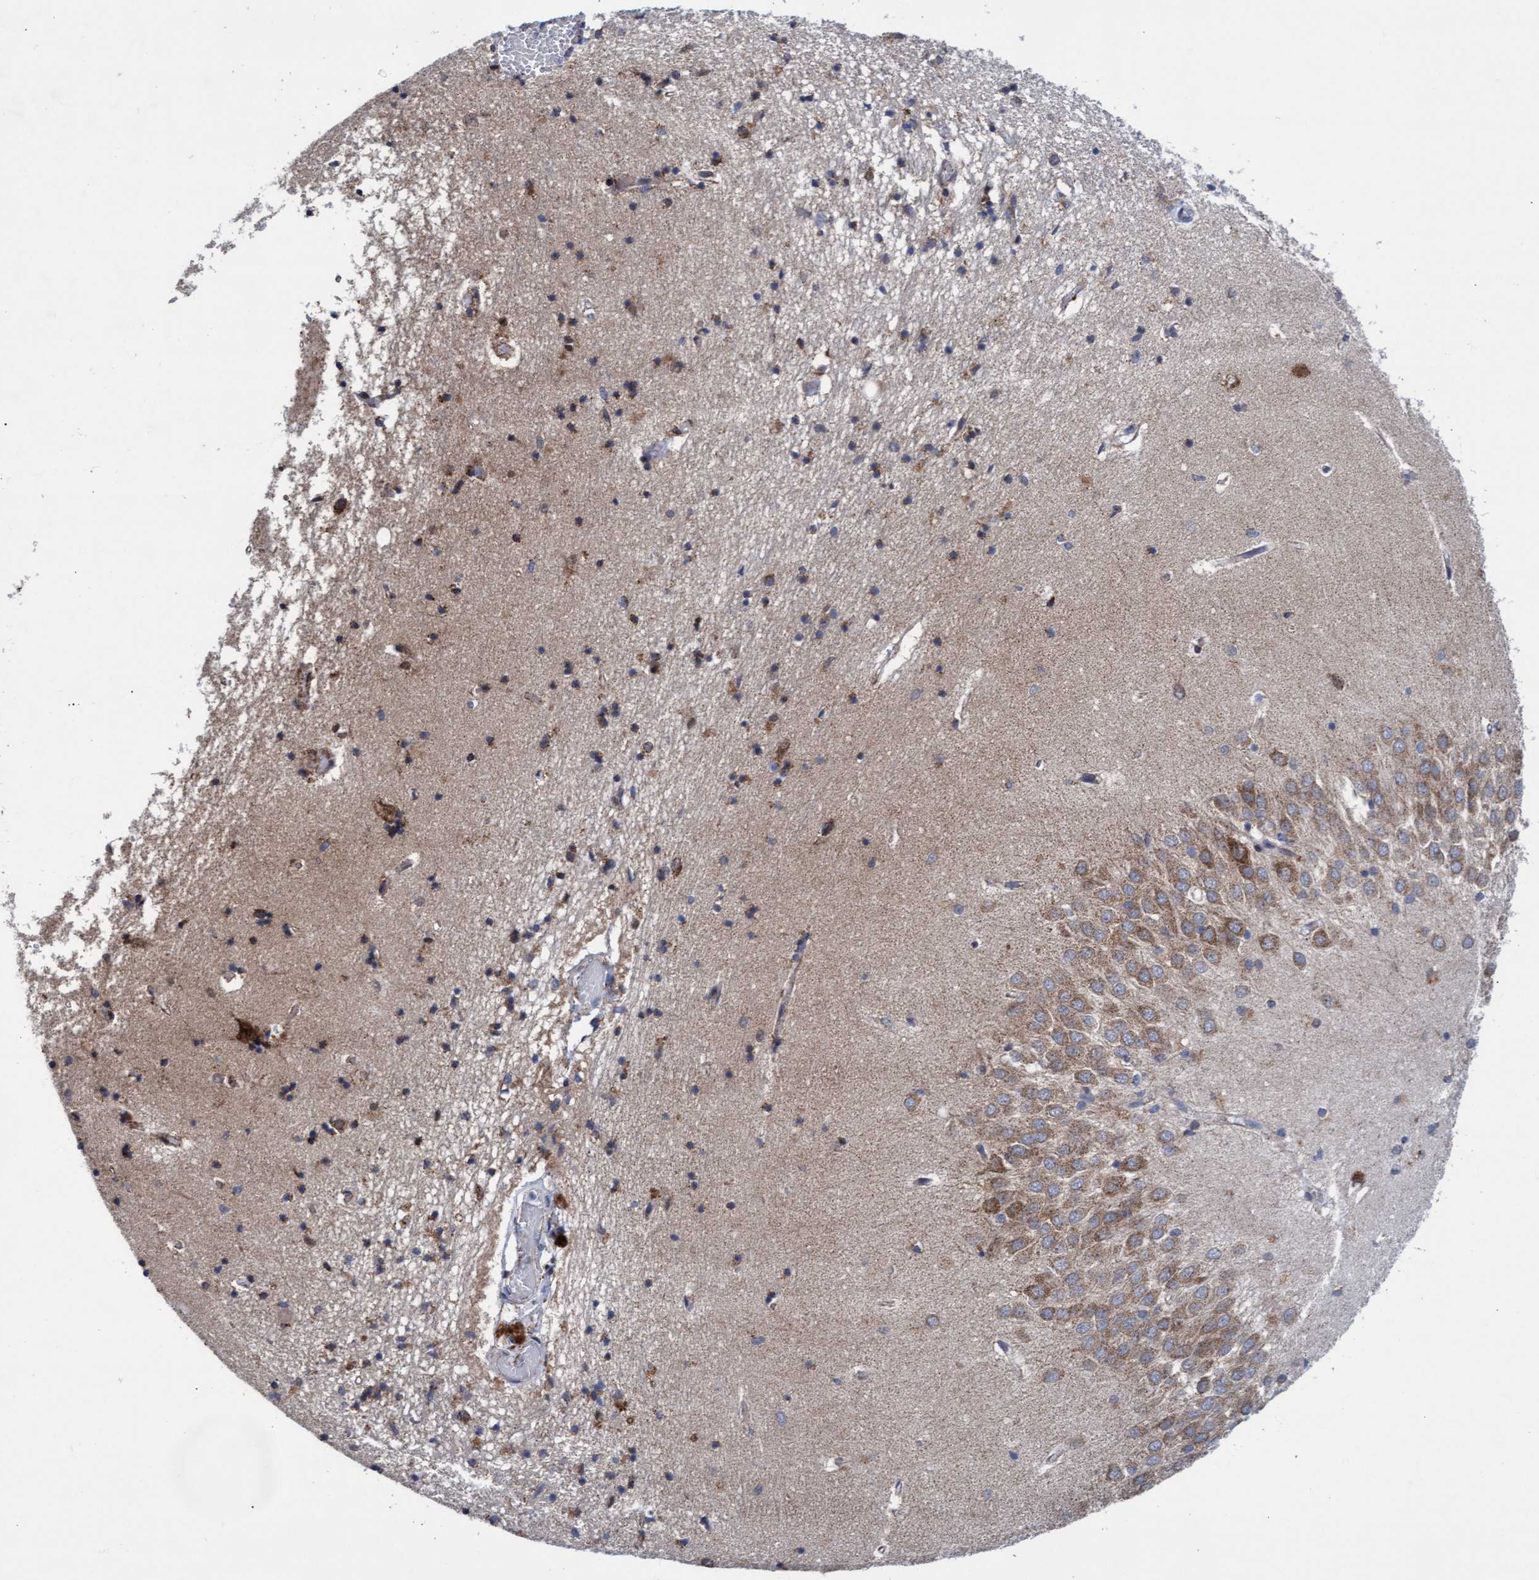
{"staining": {"intensity": "moderate", "quantity": ">75%", "location": "cytoplasmic/membranous"}, "tissue": "hippocampus", "cell_type": "Glial cells", "image_type": "normal", "snomed": [{"axis": "morphology", "description": "Normal tissue, NOS"}, {"axis": "topography", "description": "Hippocampus"}], "caption": "Immunohistochemistry (DAB) staining of normal human hippocampus shows moderate cytoplasmic/membranous protein expression in about >75% of glial cells.", "gene": "MRPL38", "patient": {"sex": "male", "age": 70}}